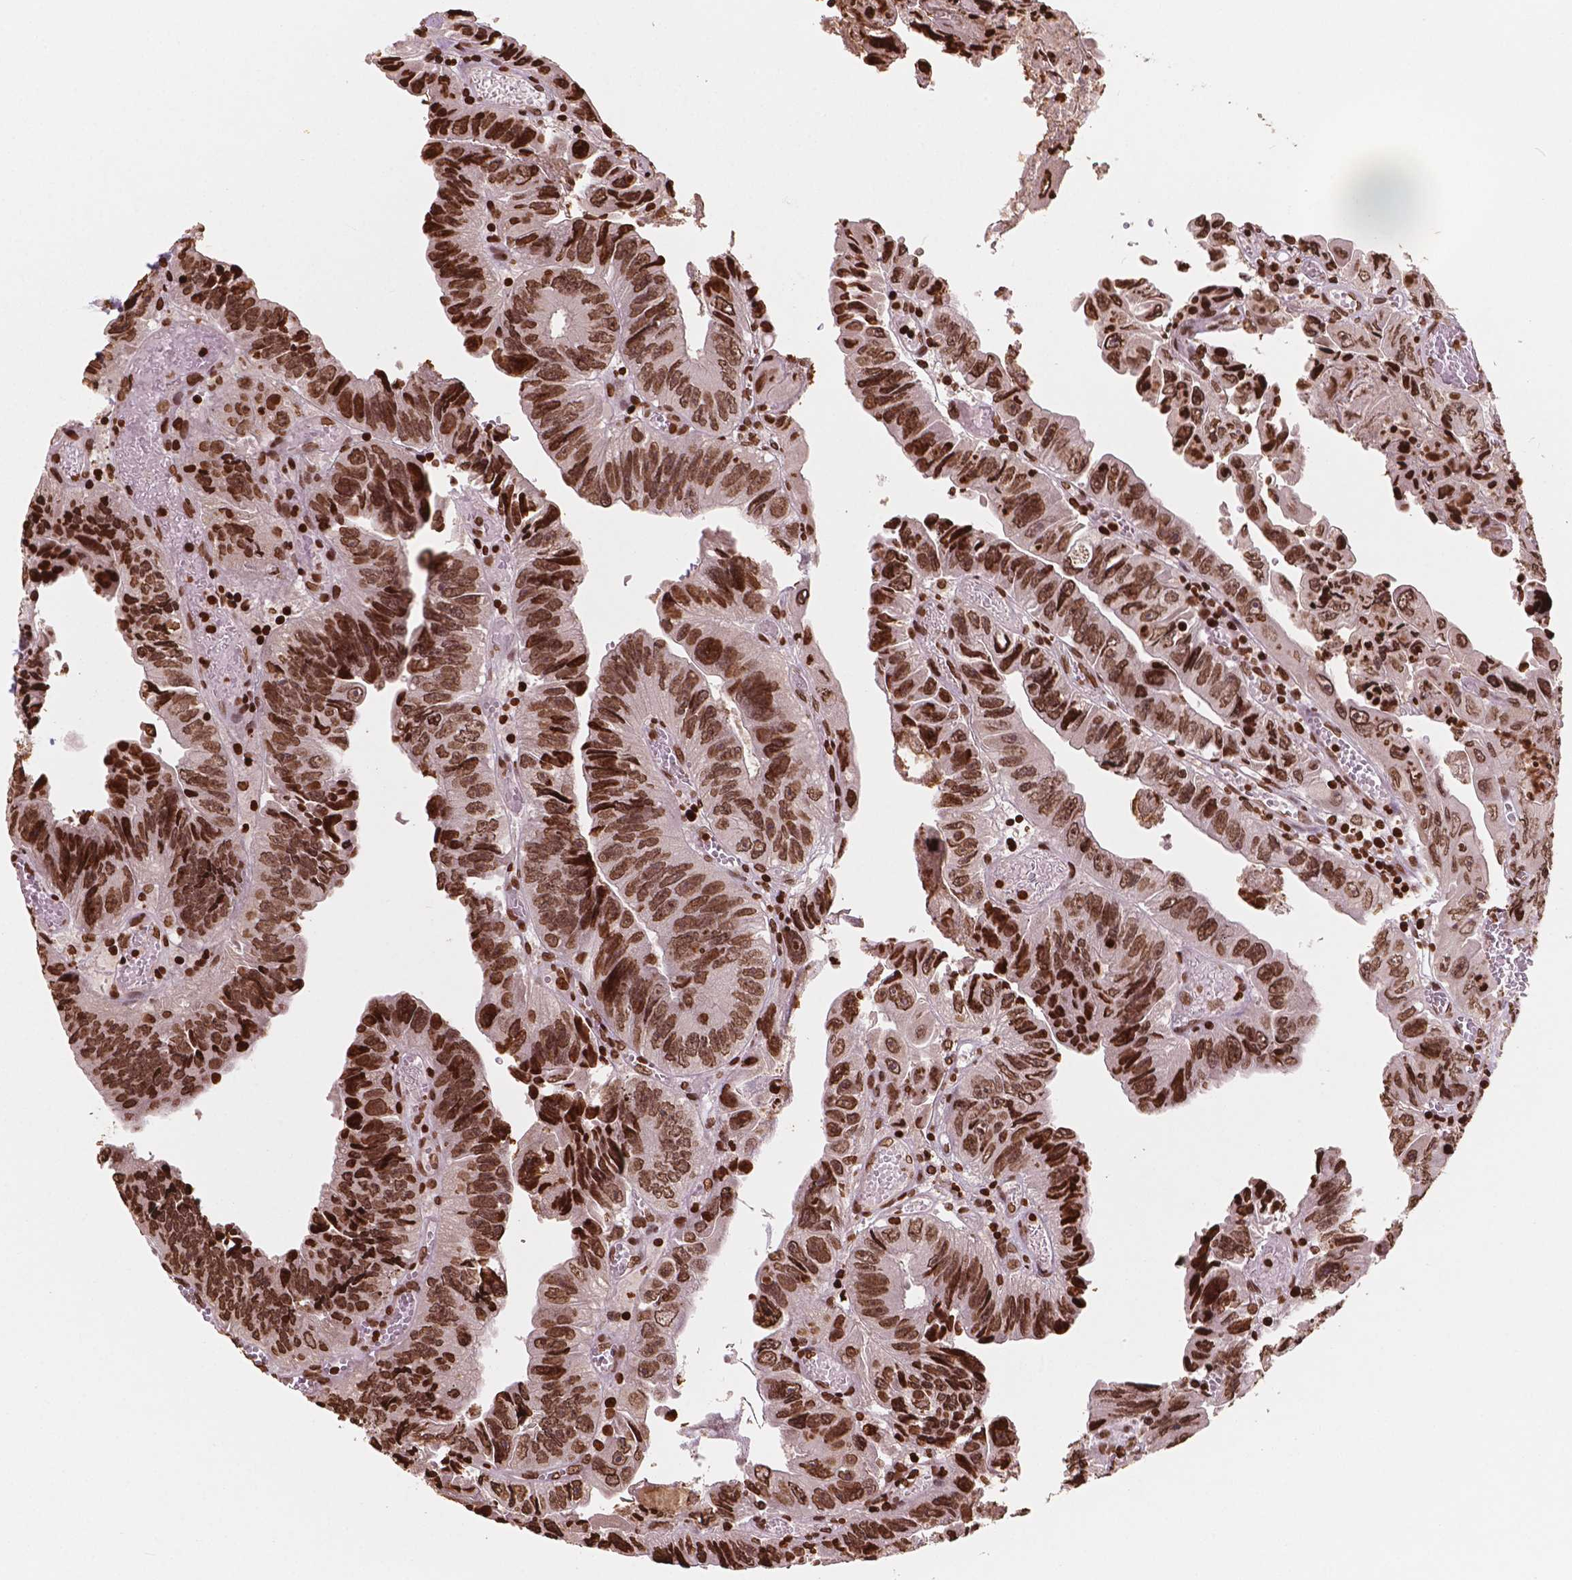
{"staining": {"intensity": "strong", "quantity": ">75%", "location": "cytoplasmic/membranous,nuclear"}, "tissue": "colorectal cancer", "cell_type": "Tumor cells", "image_type": "cancer", "snomed": [{"axis": "morphology", "description": "Adenocarcinoma, NOS"}, {"axis": "topography", "description": "Colon"}], "caption": "Brown immunohistochemical staining in adenocarcinoma (colorectal) displays strong cytoplasmic/membranous and nuclear positivity in about >75% of tumor cells.", "gene": "H3C7", "patient": {"sex": "female", "age": 84}}